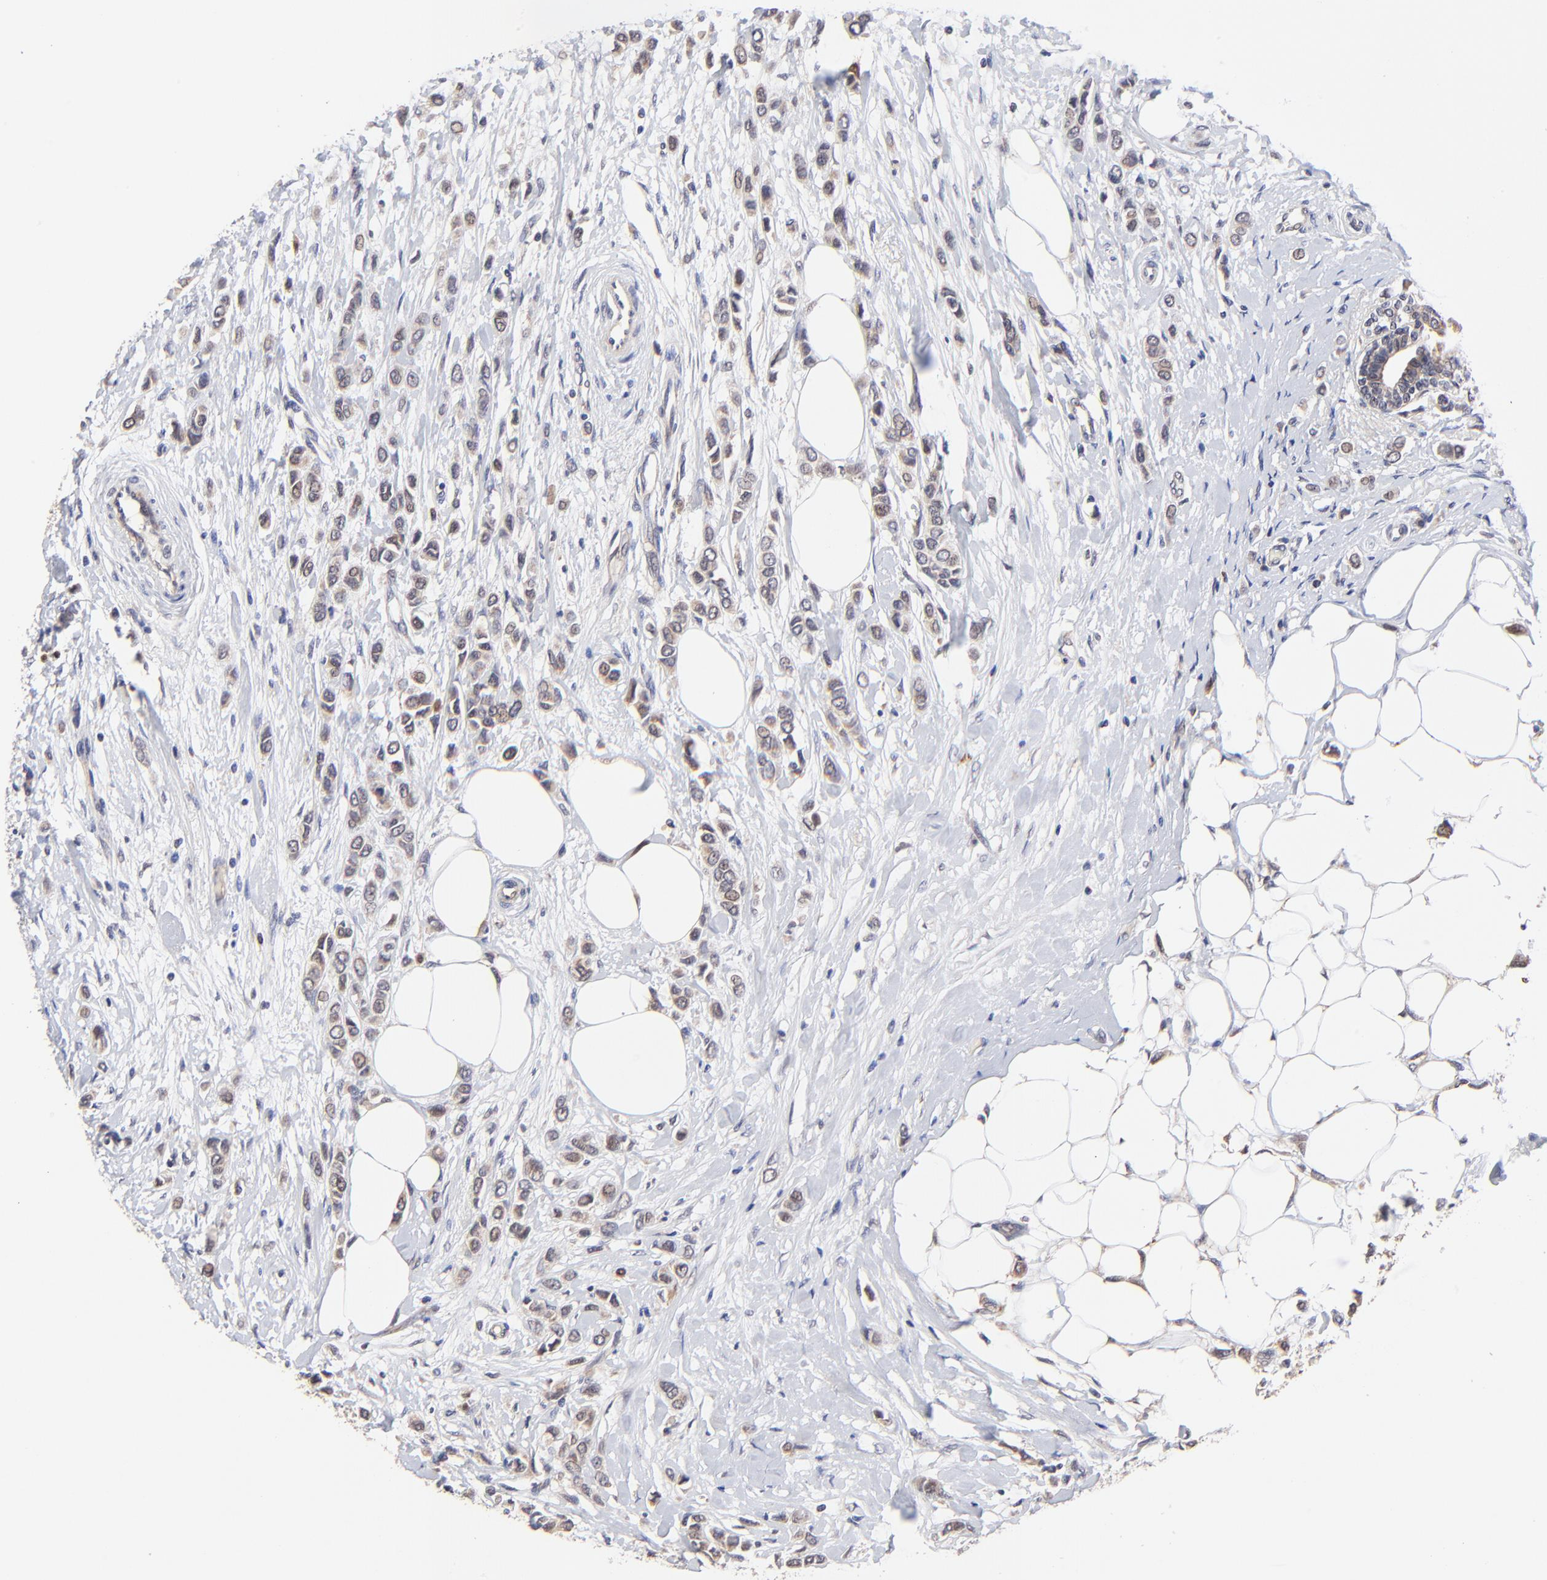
{"staining": {"intensity": "moderate", "quantity": ">75%", "location": "cytoplasmic/membranous"}, "tissue": "breast cancer", "cell_type": "Tumor cells", "image_type": "cancer", "snomed": [{"axis": "morphology", "description": "Lobular carcinoma"}, {"axis": "topography", "description": "Breast"}], "caption": "Immunohistochemistry (DAB (3,3'-diaminobenzidine)) staining of breast cancer (lobular carcinoma) reveals moderate cytoplasmic/membranous protein expression in about >75% of tumor cells.", "gene": "FBXL12", "patient": {"sex": "female", "age": 51}}